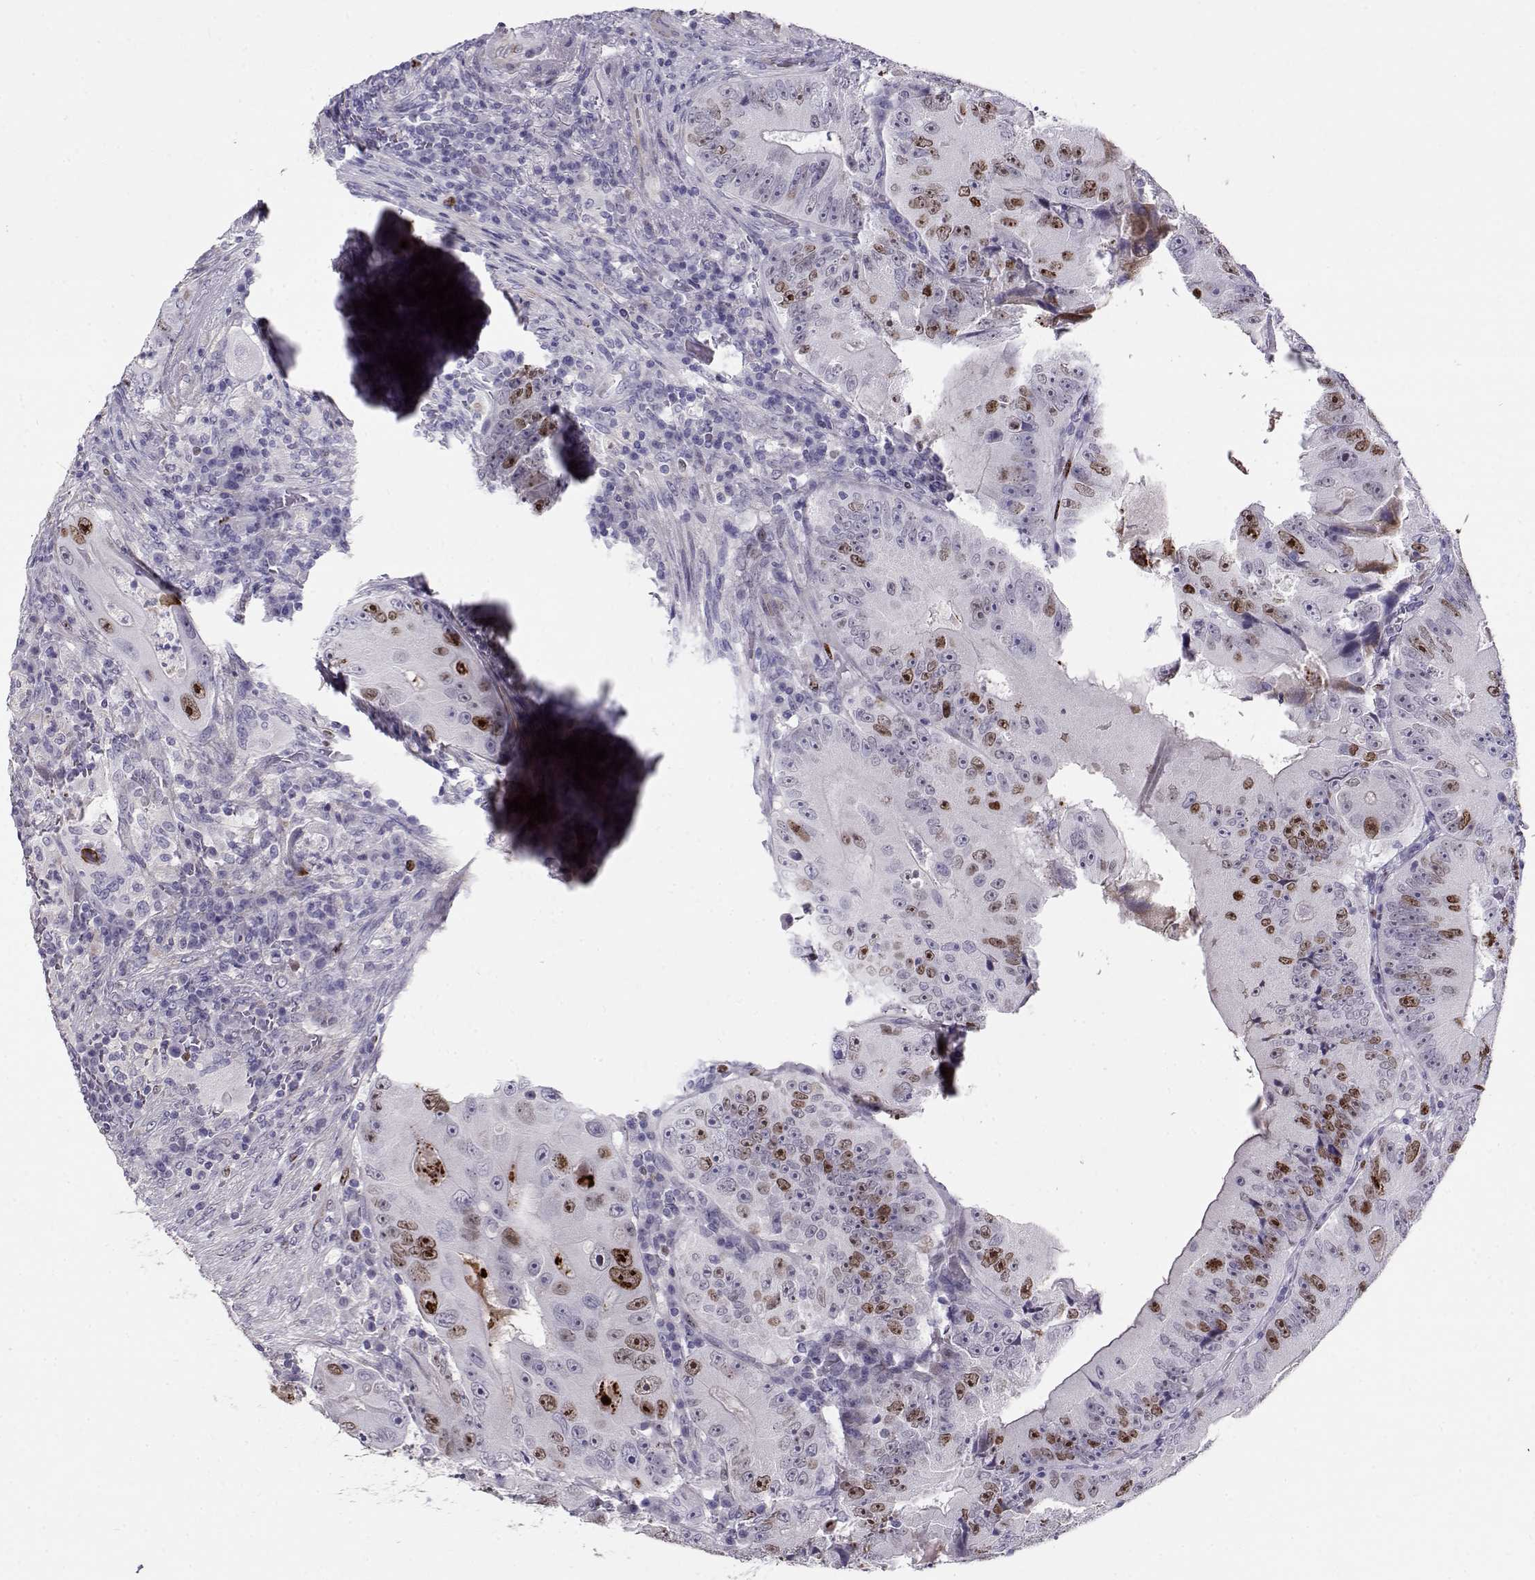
{"staining": {"intensity": "strong", "quantity": "<25%", "location": "nuclear"}, "tissue": "colorectal cancer", "cell_type": "Tumor cells", "image_type": "cancer", "snomed": [{"axis": "morphology", "description": "Adenocarcinoma, NOS"}, {"axis": "topography", "description": "Colon"}], "caption": "A photomicrograph of colorectal cancer (adenocarcinoma) stained for a protein shows strong nuclear brown staining in tumor cells.", "gene": "NPW", "patient": {"sex": "female", "age": 86}}